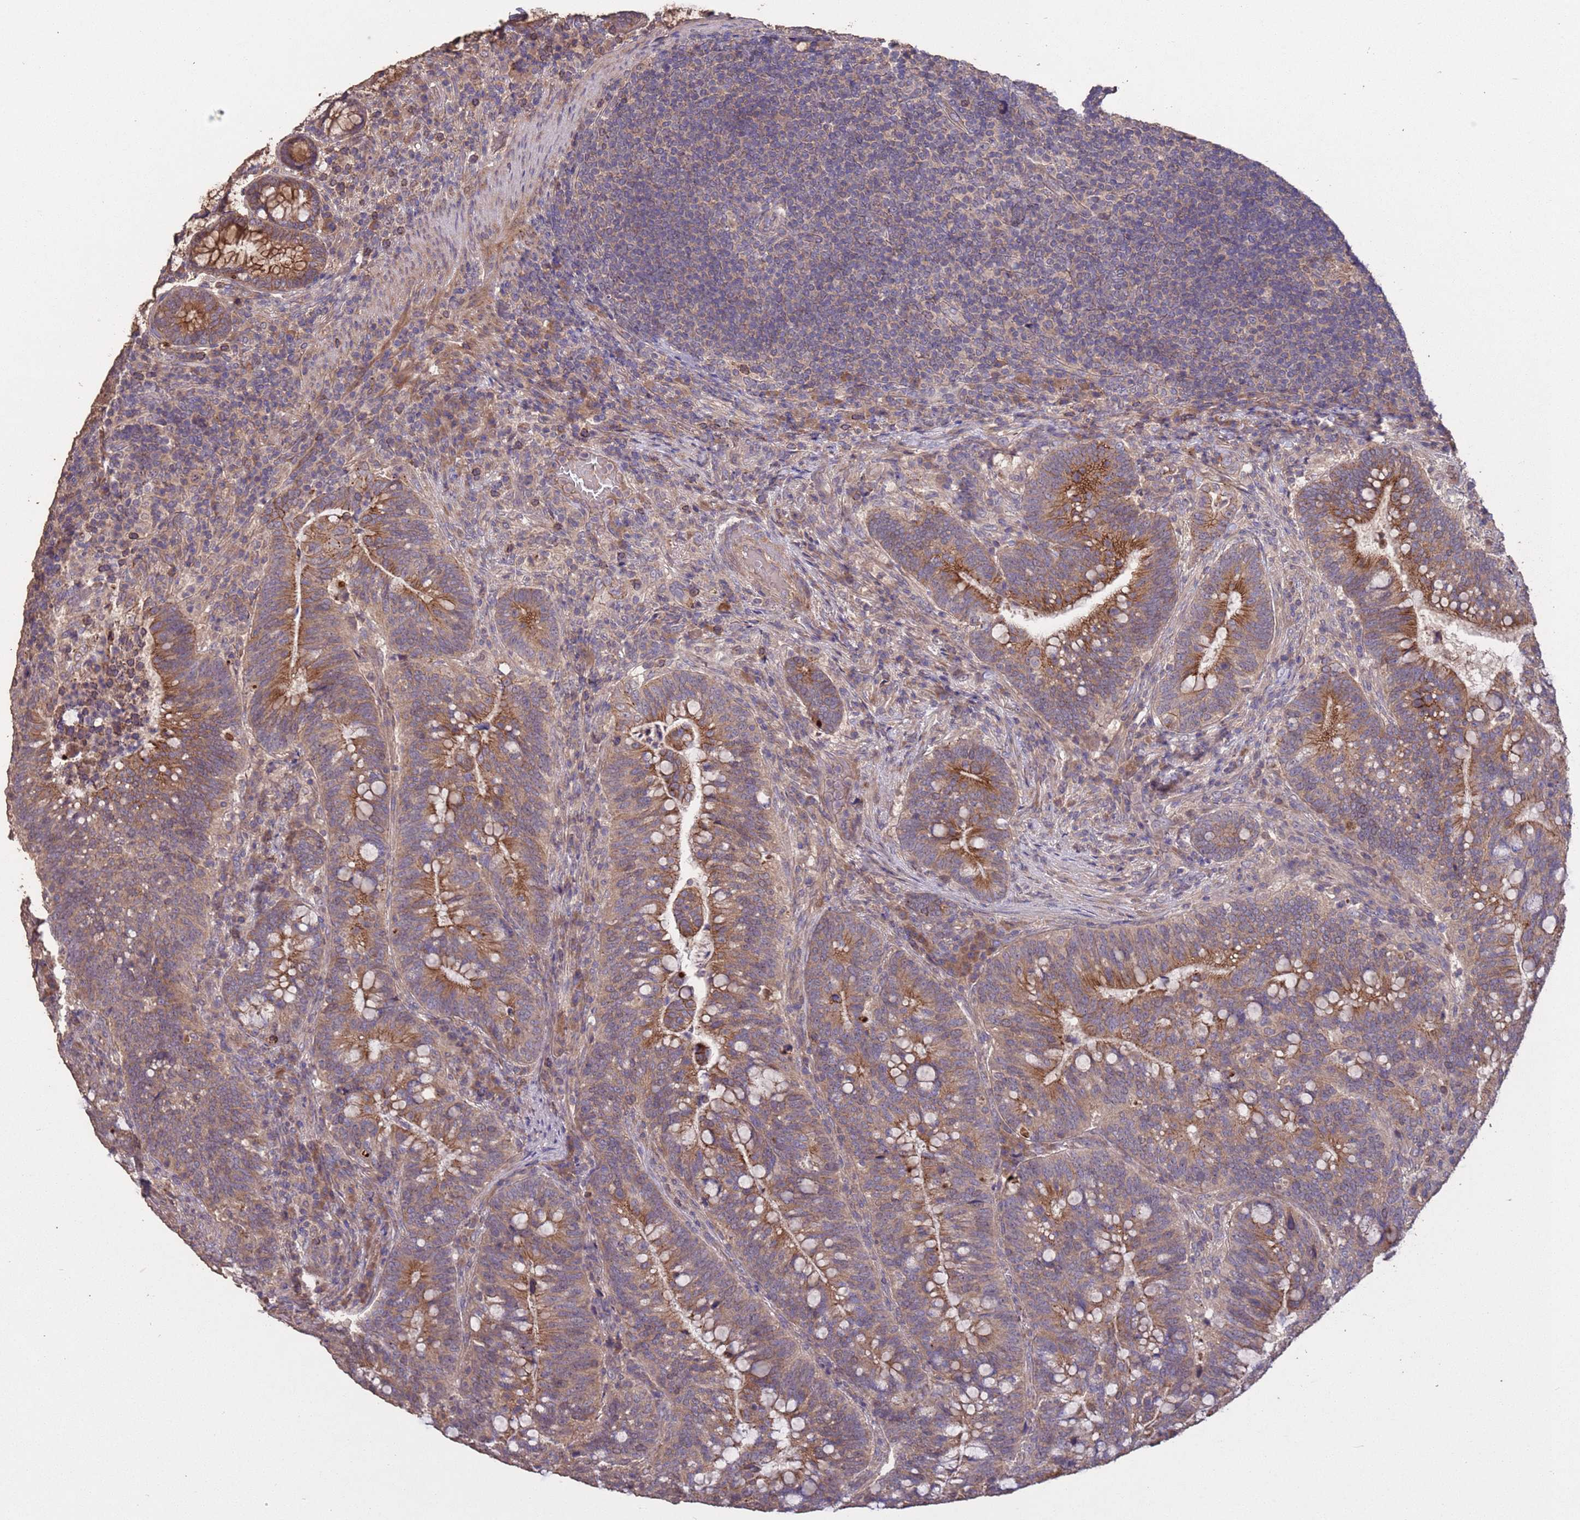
{"staining": {"intensity": "moderate", "quantity": ">75%", "location": "cytoplasmic/membranous"}, "tissue": "colorectal cancer", "cell_type": "Tumor cells", "image_type": "cancer", "snomed": [{"axis": "morphology", "description": "Normal tissue, NOS"}, {"axis": "morphology", "description": "Adenocarcinoma, NOS"}, {"axis": "topography", "description": "Colon"}], "caption": "A photomicrograph of adenocarcinoma (colorectal) stained for a protein exhibits moderate cytoplasmic/membranous brown staining in tumor cells. (DAB IHC with brightfield microscopy, high magnification).", "gene": "SLC9B2", "patient": {"sex": "female", "age": 66}}